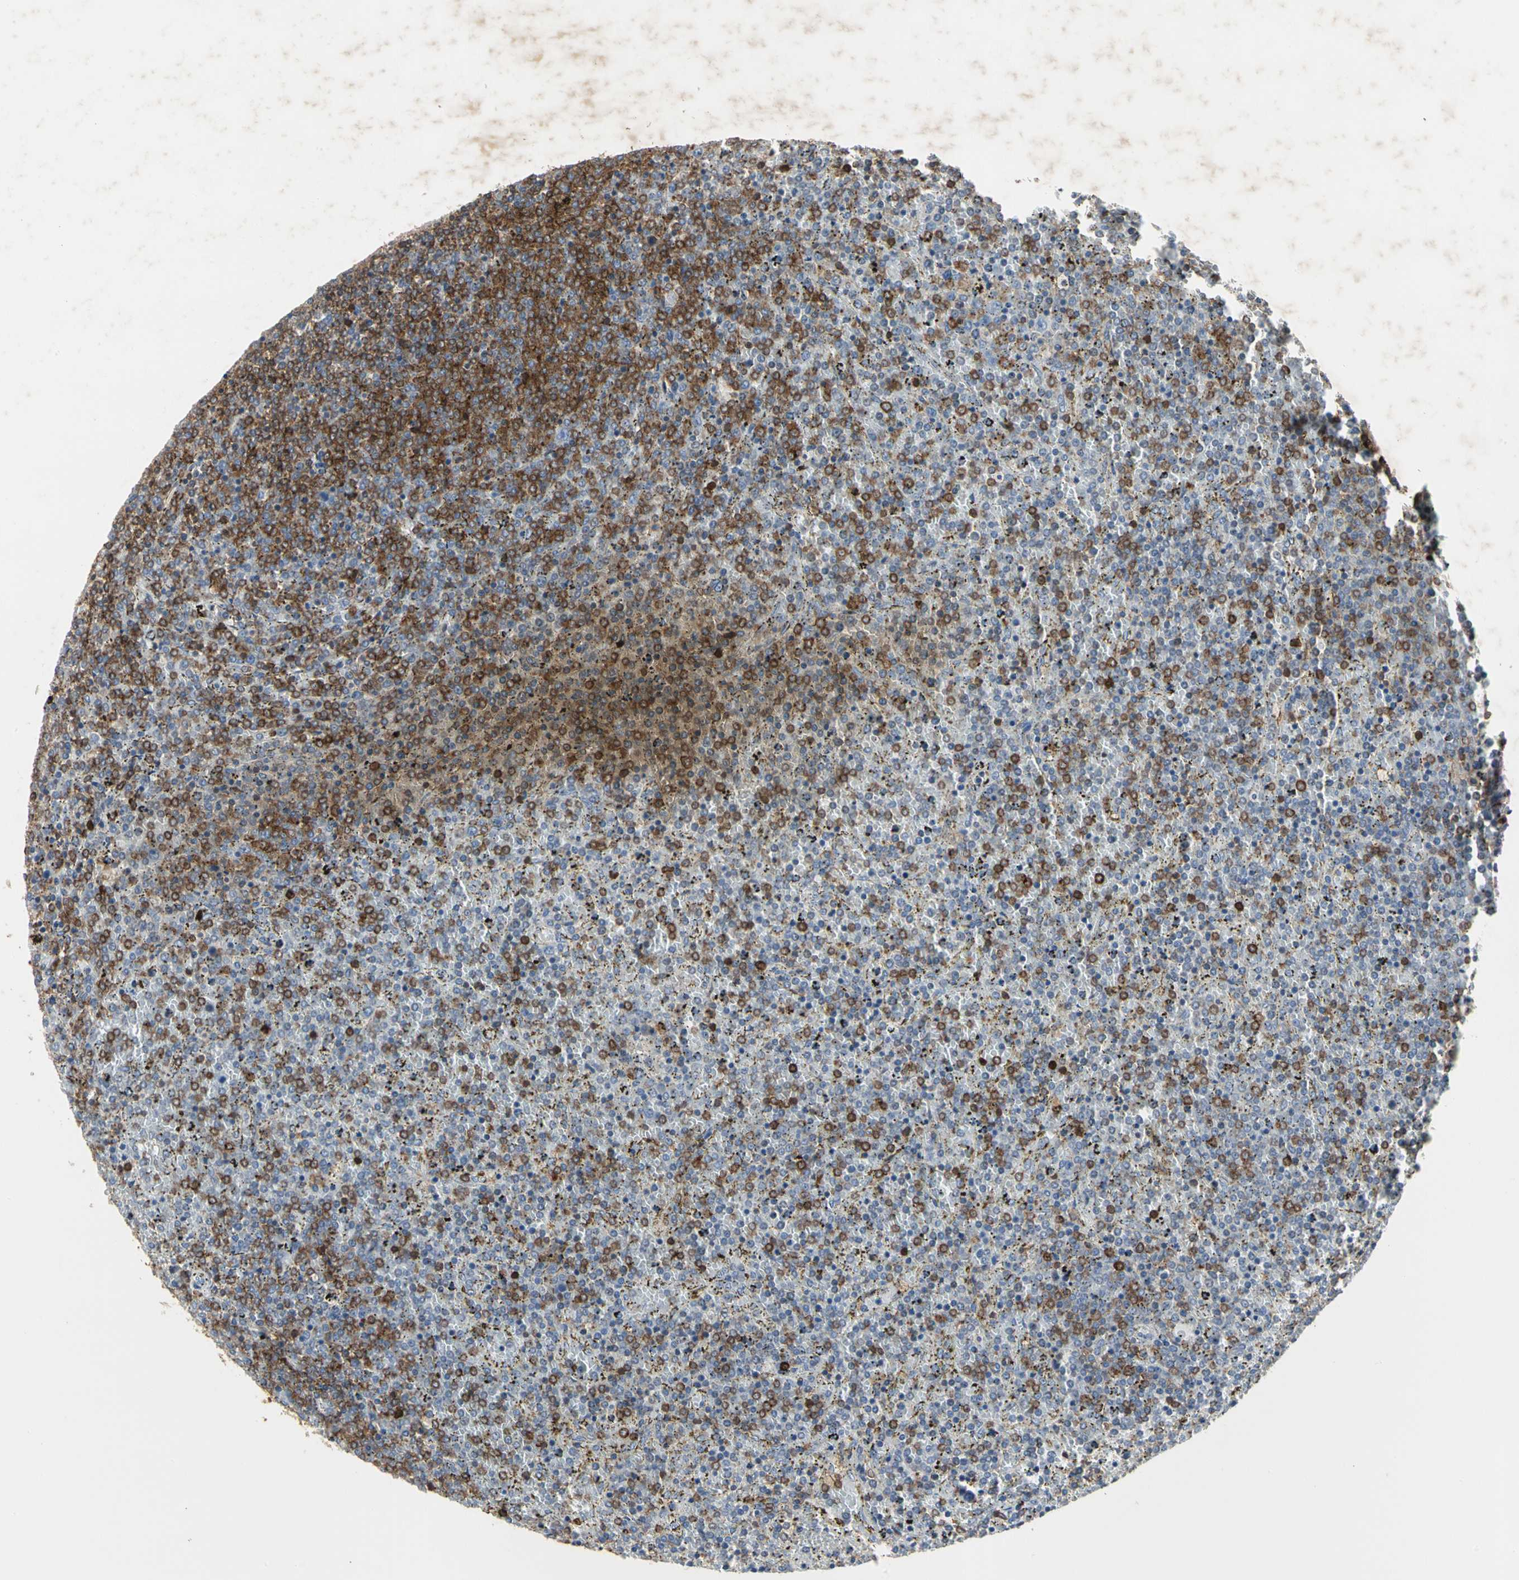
{"staining": {"intensity": "moderate", "quantity": "25%-75%", "location": "cytoplasmic/membranous"}, "tissue": "lymphoma", "cell_type": "Tumor cells", "image_type": "cancer", "snomed": [{"axis": "morphology", "description": "Malignant lymphoma, non-Hodgkin's type, Low grade"}, {"axis": "topography", "description": "Spleen"}], "caption": "DAB immunohistochemical staining of human low-grade malignant lymphoma, non-Hodgkin's type exhibits moderate cytoplasmic/membranous protein staining in approximately 25%-75% of tumor cells.", "gene": "NAPG", "patient": {"sex": "female", "age": 77}}